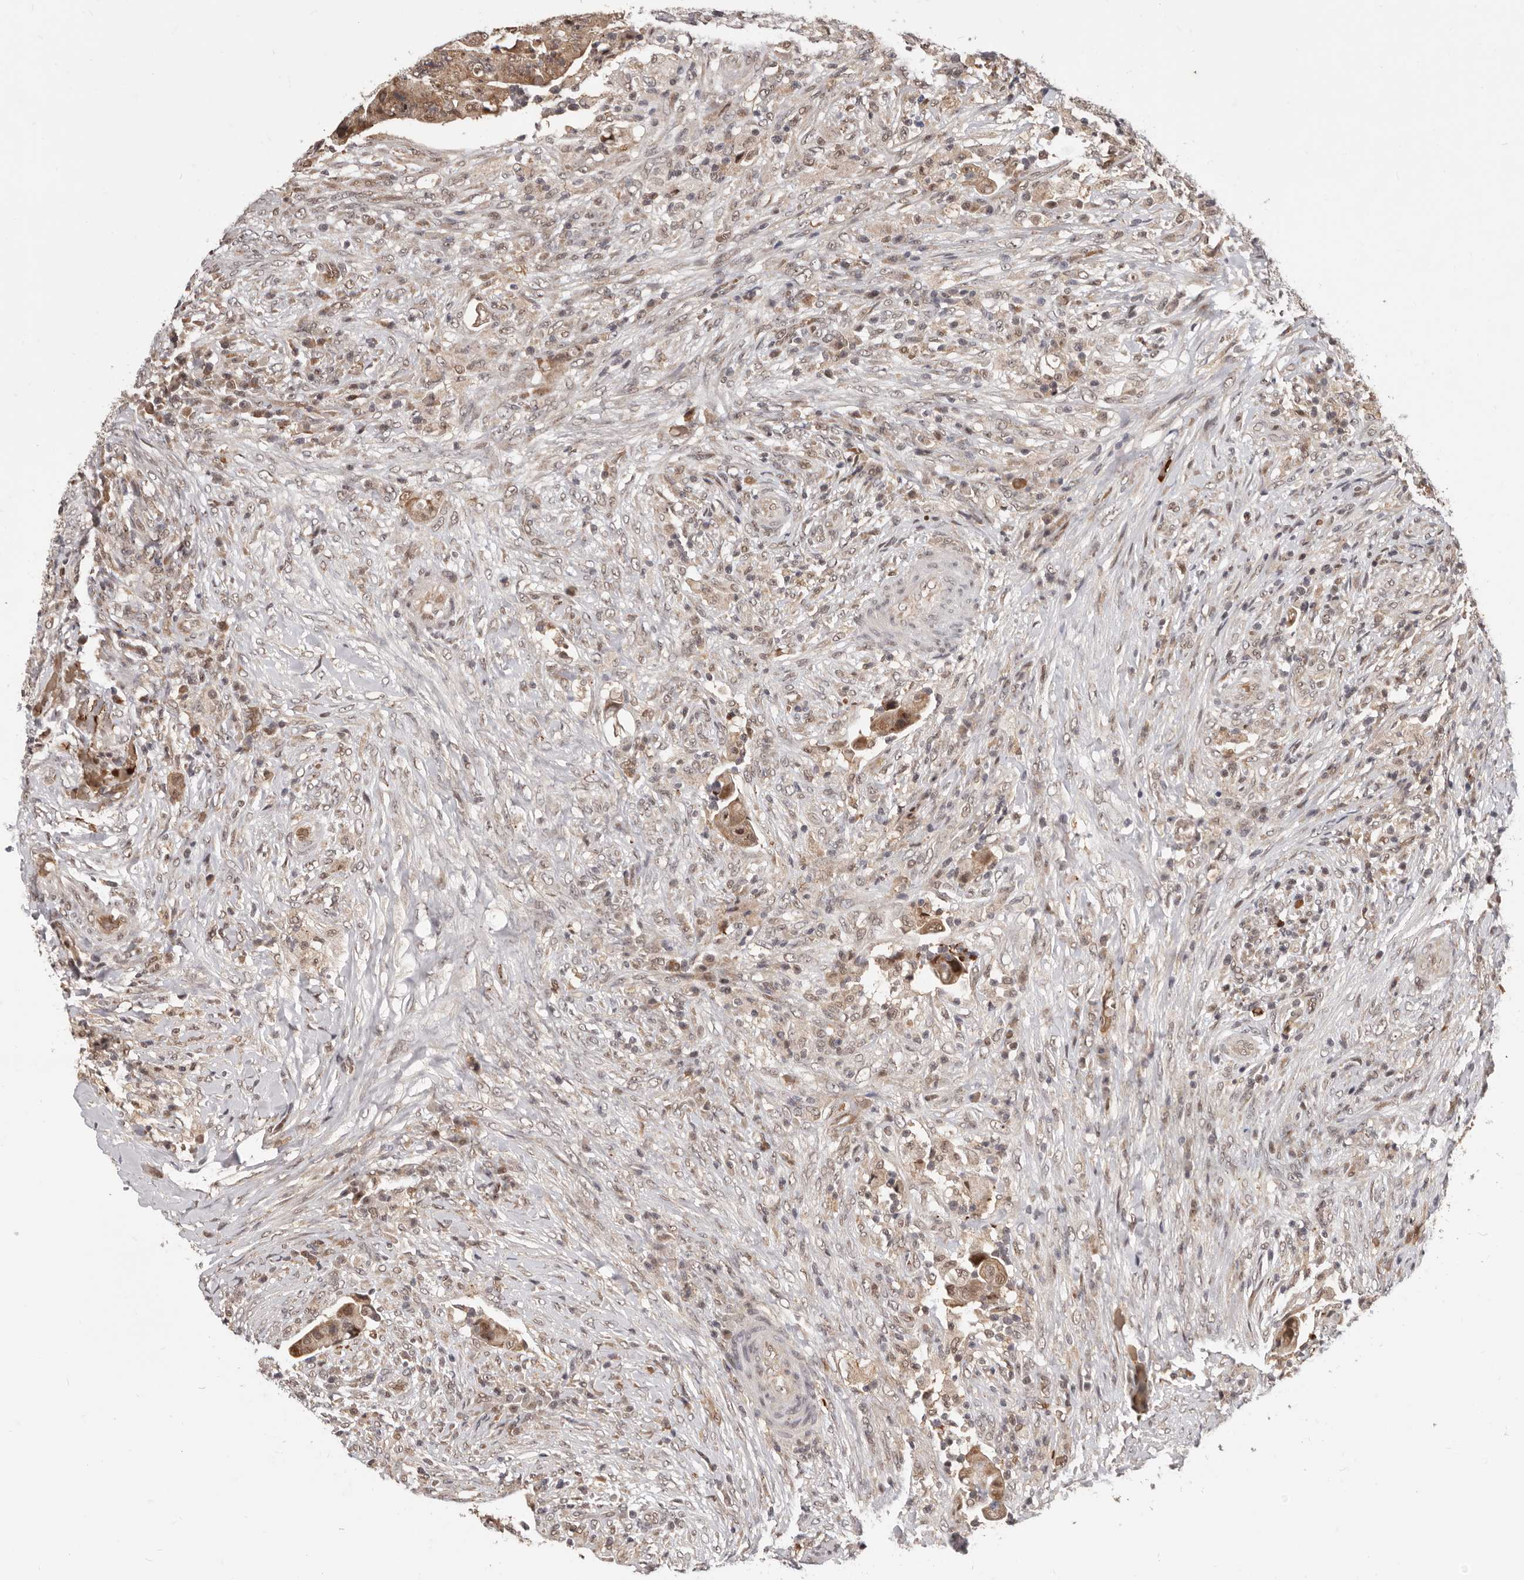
{"staining": {"intensity": "moderate", "quantity": ">75%", "location": "cytoplasmic/membranous,nuclear"}, "tissue": "colorectal cancer", "cell_type": "Tumor cells", "image_type": "cancer", "snomed": [{"axis": "morphology", "description": "Adenocarcinoma, NOS"}, {"axis": "topography", "description": "Rectum"}], "caption": "Human colorectal cancer (adenocarcinoma) stained with a protein marker reveals moderate staining in tumor cells.", "gene": "NCOA3", "patient": {"sex": "female", "age": 71}}